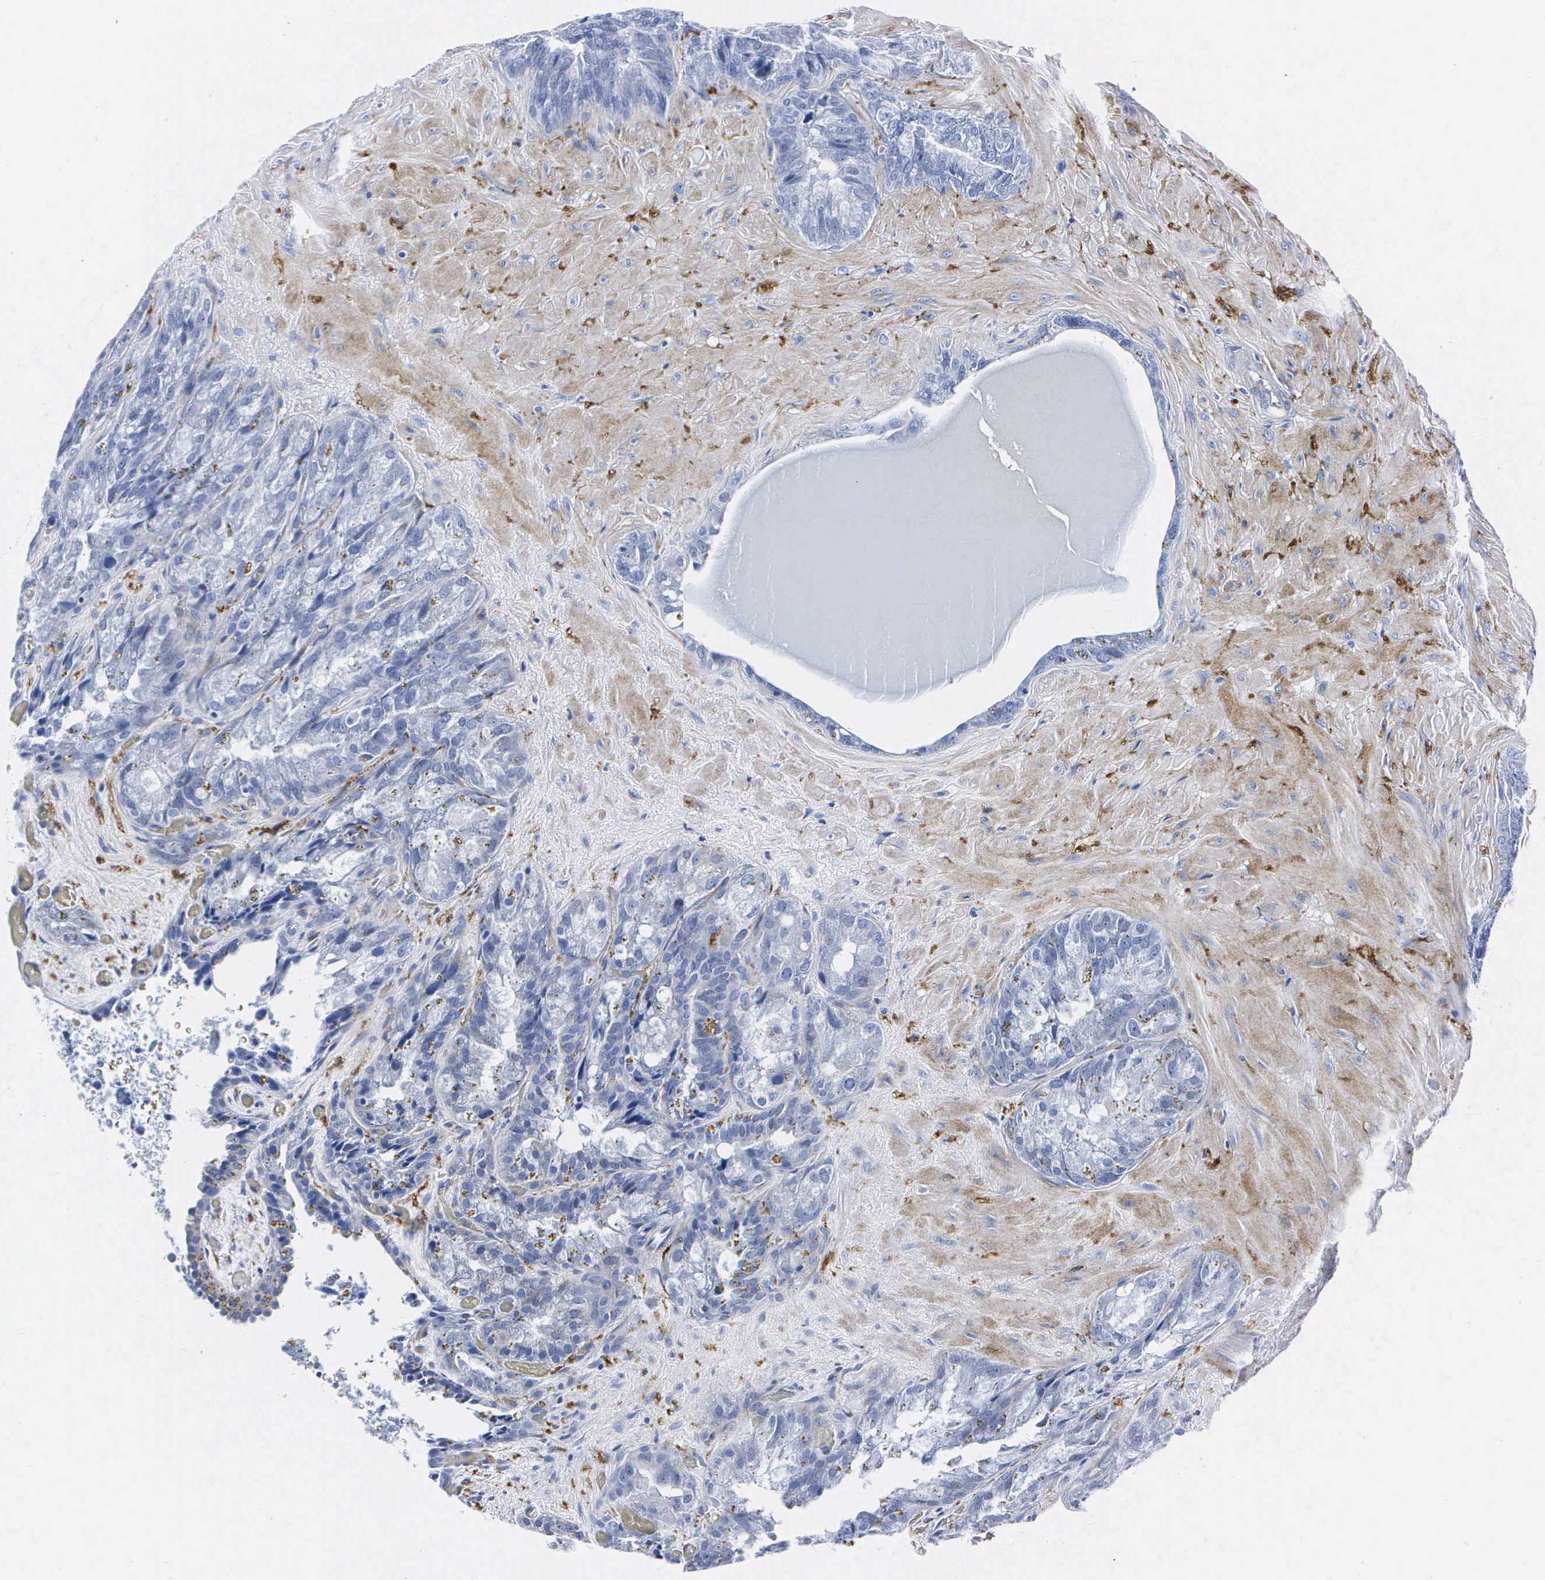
{"staining": {"intensity": "negative", "quantity": "none", "location": "none"}, "tissue": "seminal vesicle", "cell_type": "Glandular cells", "image_type": "normal", "snomed": [{"axis": "morphology", "description": "Normal tissue, NOS"}, {"axis": "topography", "description": "Seminal veicle"}], "caption": "This is a photomicrograph of immunohistochemistry staining of unremarkable seminal vesicle, which shows no positivity in glandular cells. (Immunohistochemistry, brightfield microscopy, high magnification).", "gene": "ENO2", "patient": {"sex": "male", "age": 69}}